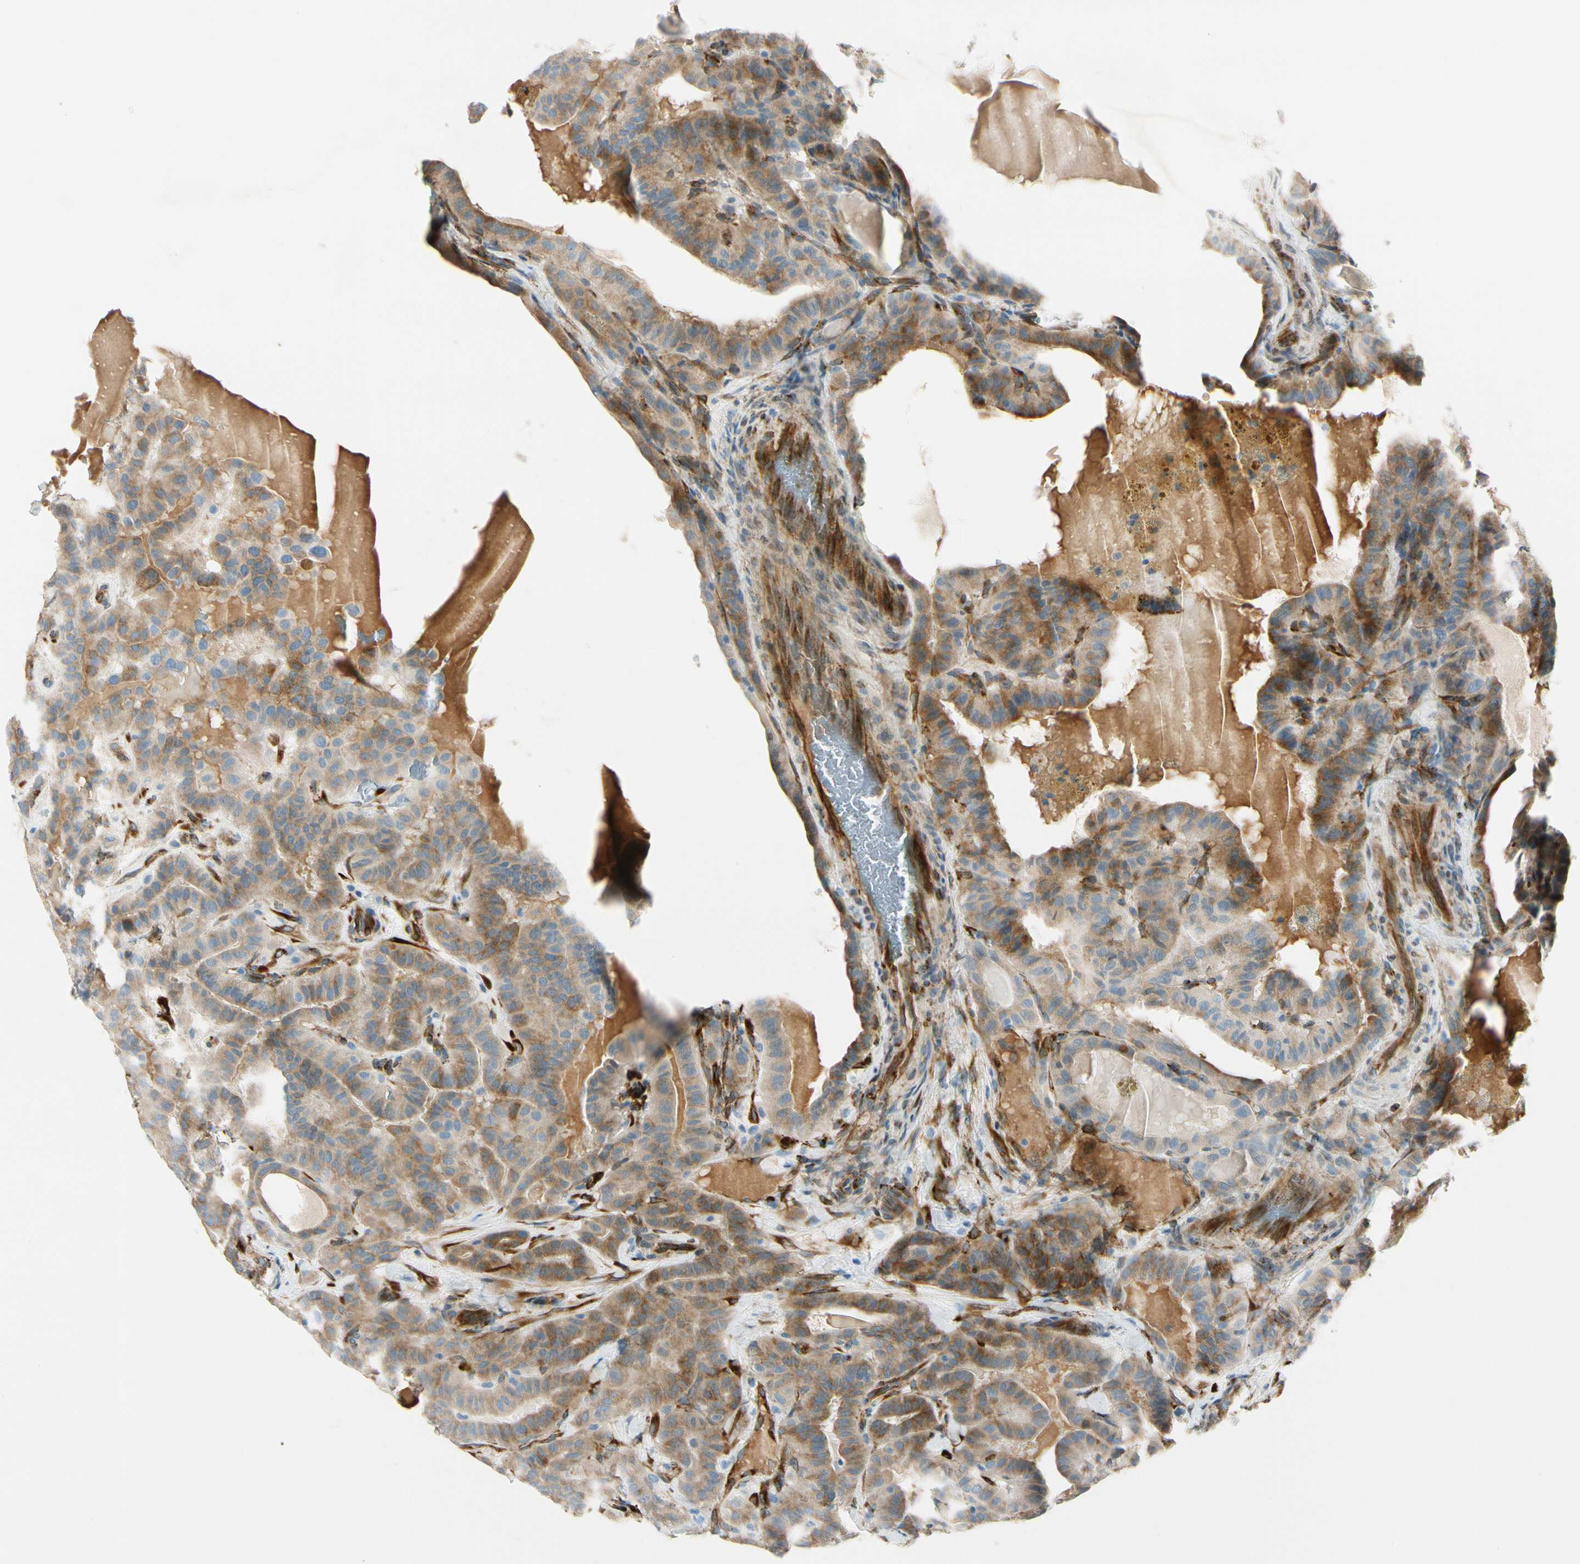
{"staining": {"intensity": "moderate", "quantity": ">75%", "location": "cytoplasmic/membranous"}, "tissue": "thyroid cancer", "cell_type": "Tumor cells", "image_type": "cancer", "snomed": [{"axis": "morphology", "description": "Papillary adenocarcinoma, NOS"}, {"axis": "topography", "description": "Thyroid gland"}], "caption": "About >75% of tumor cells in human thyroid cancer (papillary adenocarcinoma) display moderate cytoplasmic/membranous protein positivity as visualized by brown immunohistochemical staining.", "gene": "FKBP7", "patient": {"sex": "male", "age": 77}}